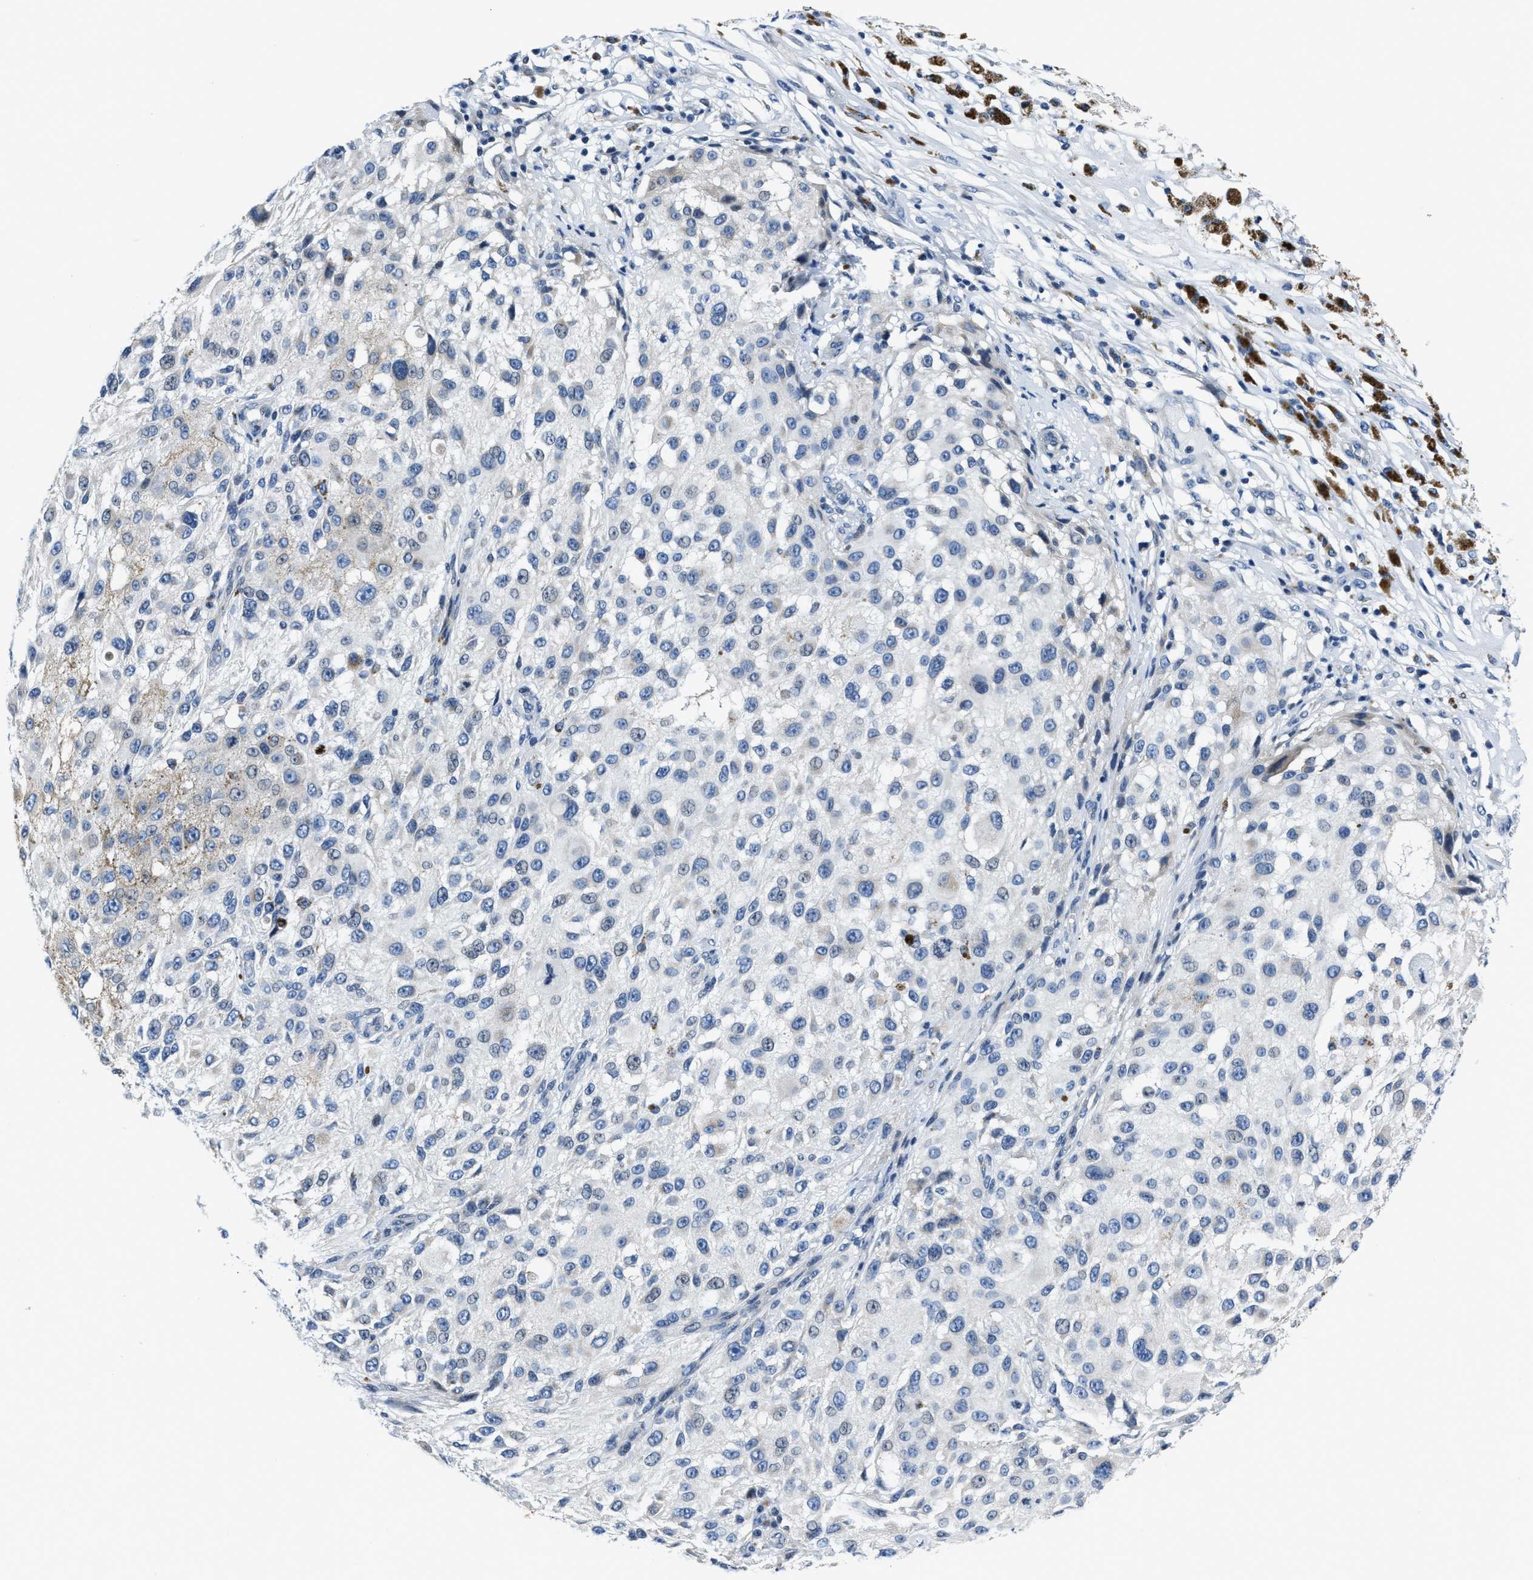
{"staining": {"intensity": "negative", "quantity": "none", "location": "none"}, "tissue": "melanoma", "cell_type": "Tumor cells", "image_type": "cancer", "snomed": [{"axis": "morphology", "description": "Necrosis, NOS"}, {"axis": "morphology", "description": "Malignant melanoma, NOS"}, {"axis": "topography", "description": "Skin"}], "caption": "The micrograph shows no staining of tumor cells in malignant melanoma.", "gene": "ASZ1", "patient": {"sex": "female", "age": 87}}